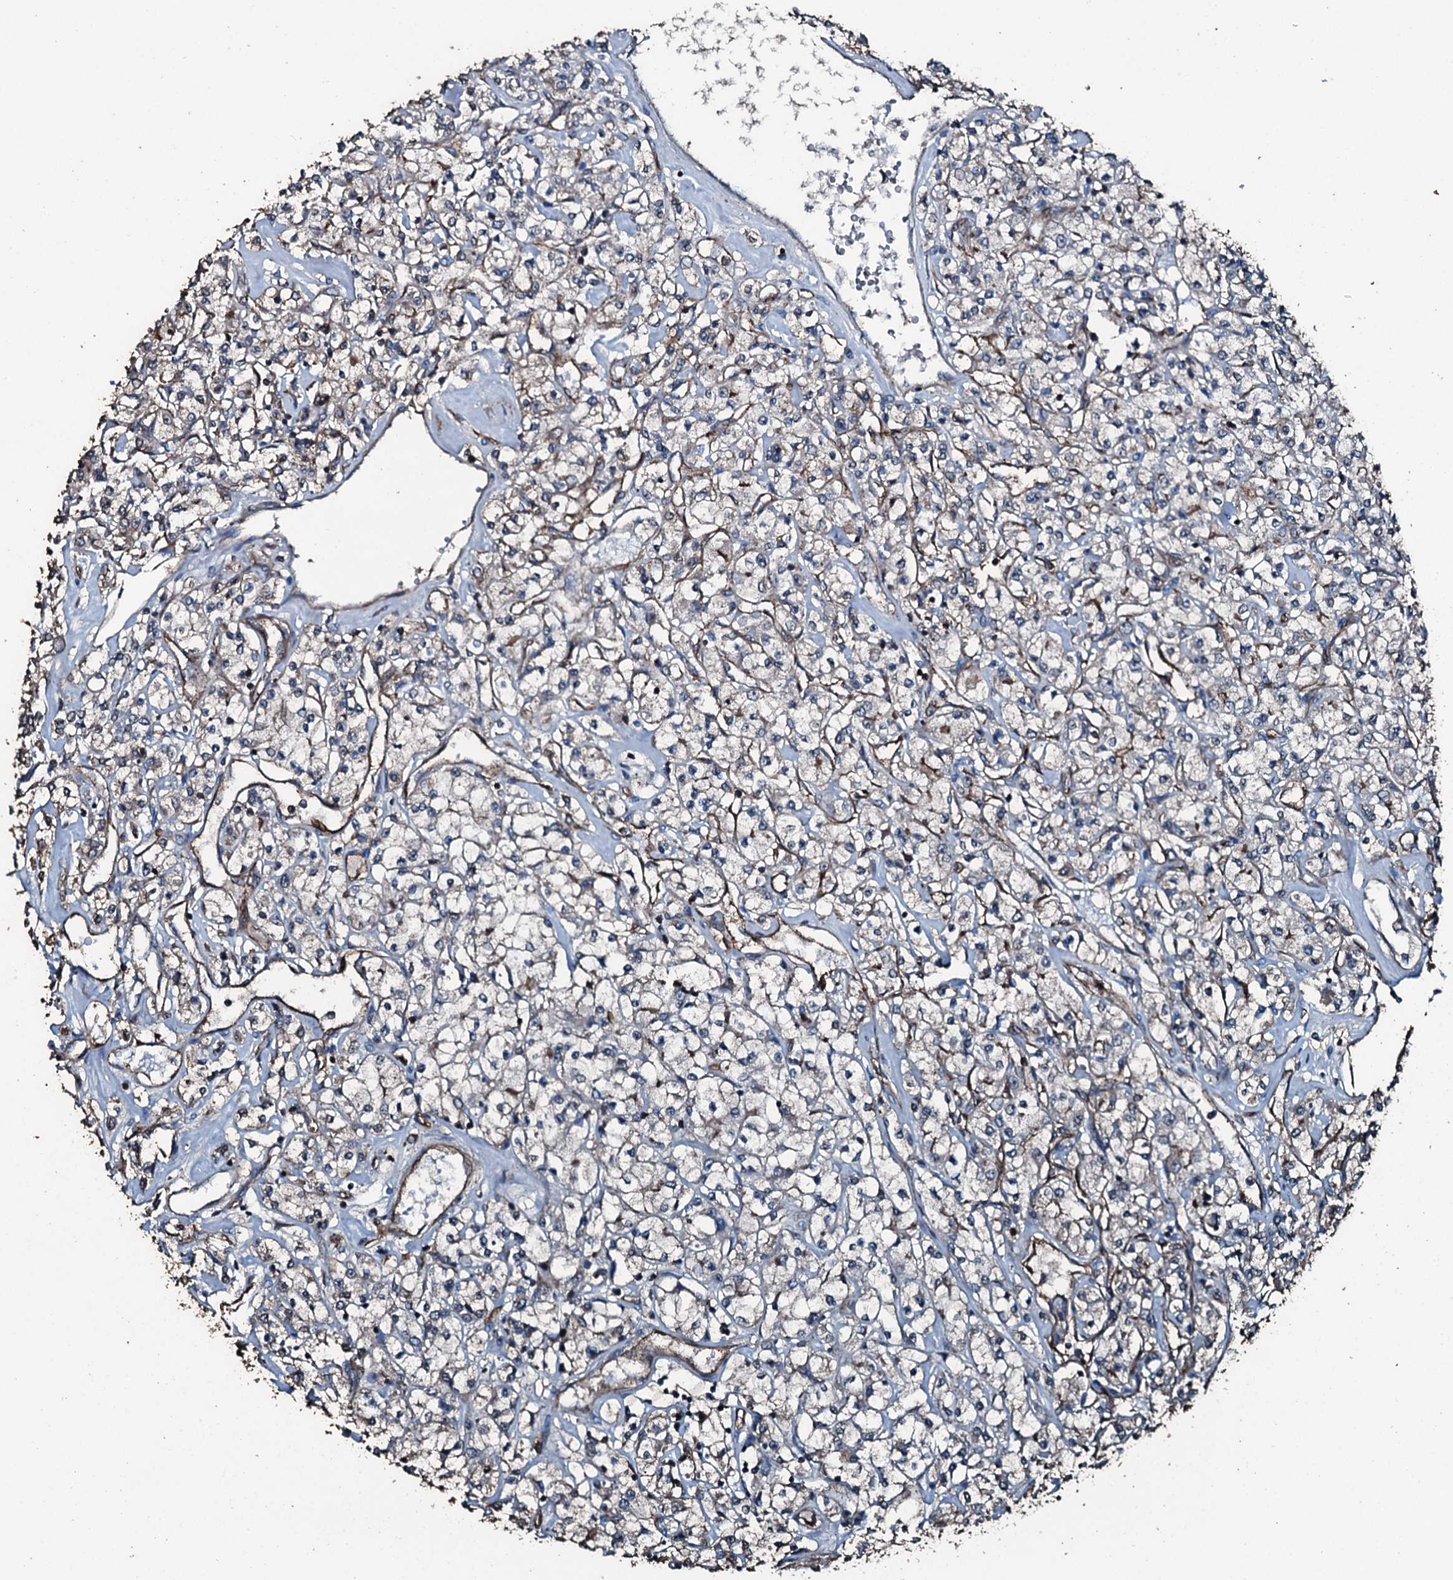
{"staining": {"intensity": "weak", "quantity": "25%-75%", "location": "cytoplasmic/membranous"}, "tissue": "renal cancer", "cell_type": "Tumor cells", "image_type": "cancer", "snomed": [{"axis": "morphology", "description": "Adenocarcinoma, NOS"}, {"axis": "topography", "description": "Kidney"}], "caption": "Human adenocarcinoma (renal) stained with a protein marker displays weak staining in tumor cells.", "gene": "SLC25A38", "patient": {"sex": "female", "age": 59}}